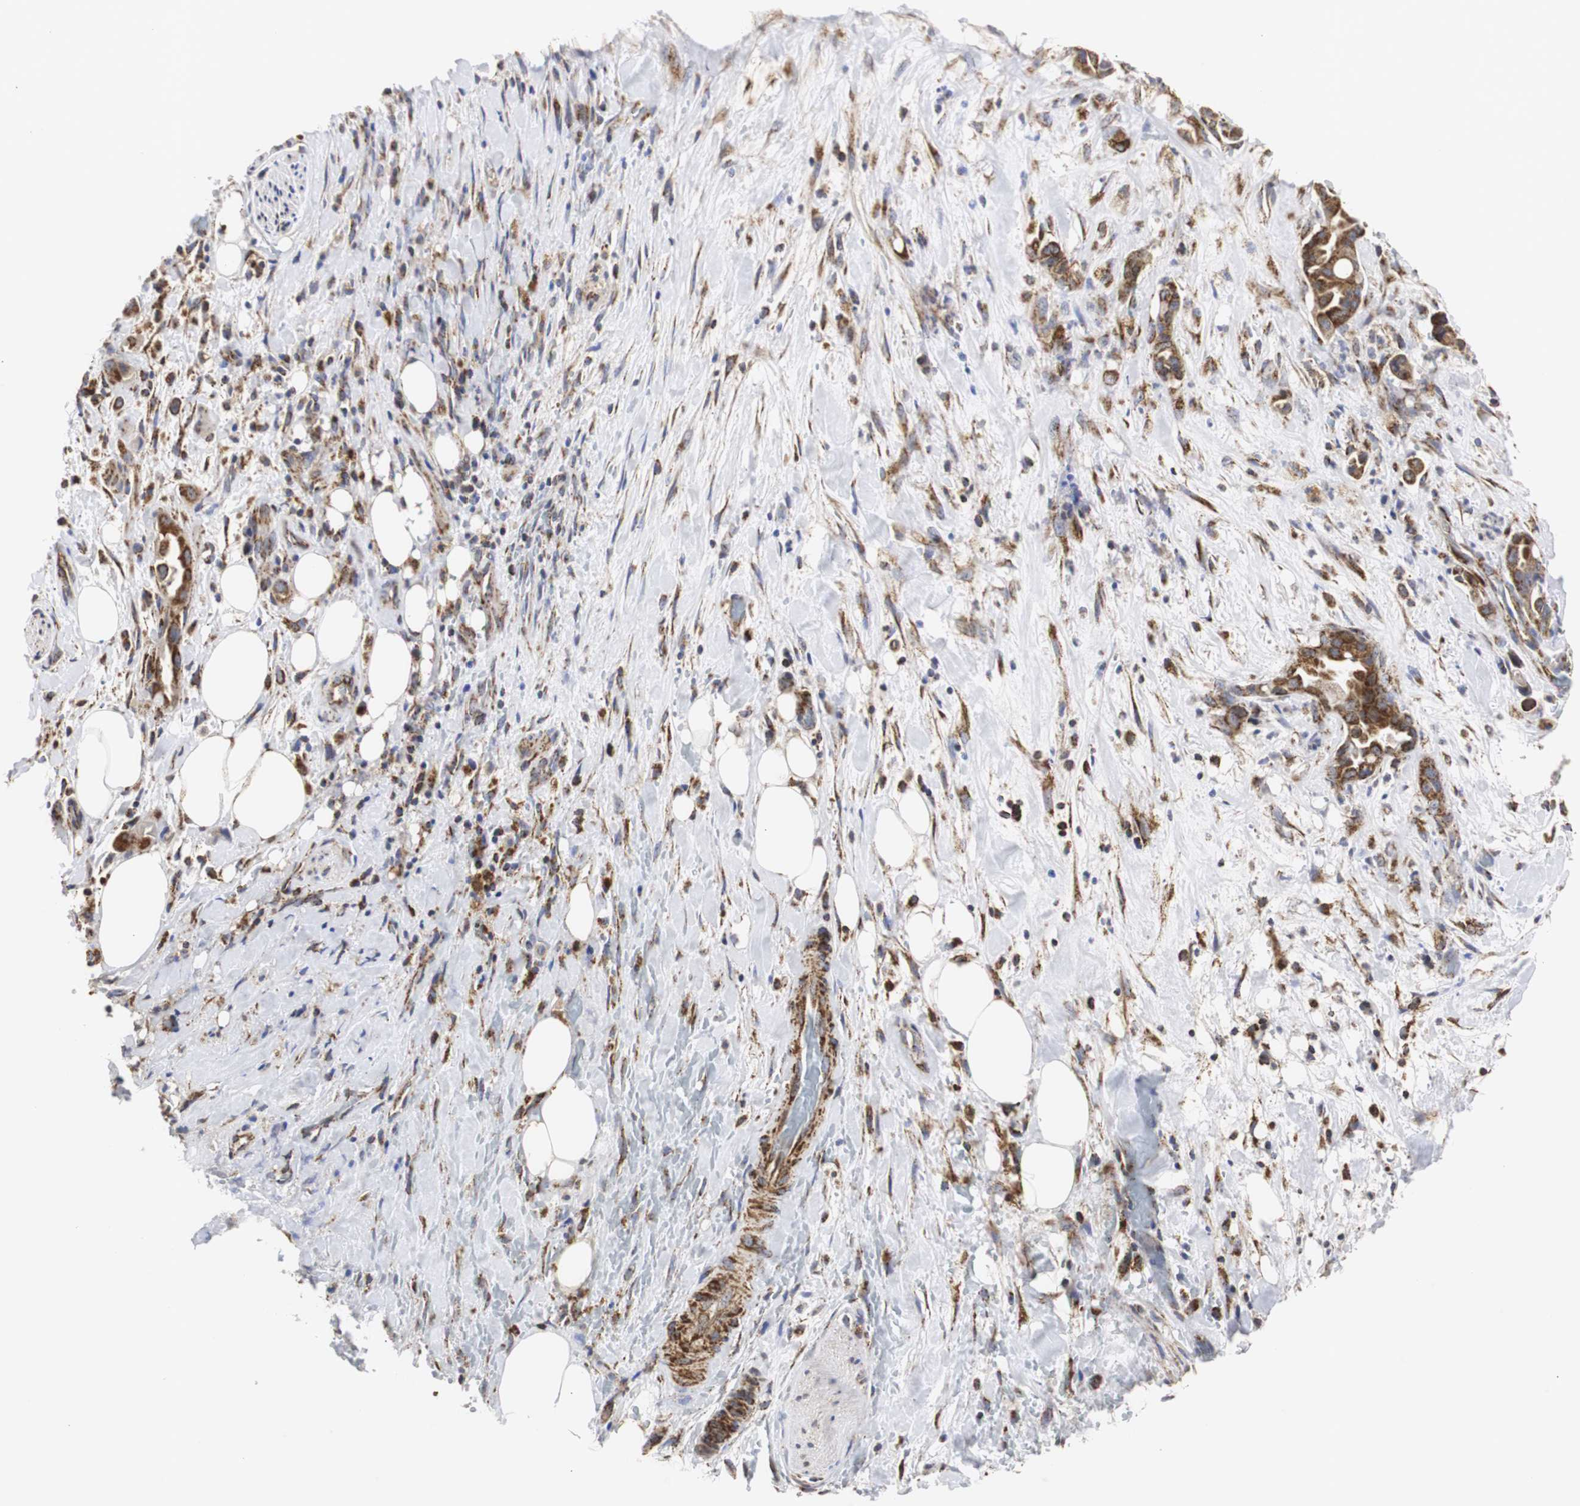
{"staining": {"intensity": "strong", "quantity": ">75%", "location": "cytoplasmic/membranous"}, "tissue": "liver cancer", "cell_type": "Tumor cells", "image_type": "cancer", "snomed": [{"axis": "morphology", "description": "Cholangiocarcinoma"}, {"axis": "topography", "description": "Liver"}], "caption": "Immunohistochemical staining of liver cancer (cholangiocarcinoma) displays high levels of strong cytoplasmic/membranous protein staining in about >75% of tumor cells.", "gene": "HSD17B10", "patient": {"sex": "female", "age": 68}}